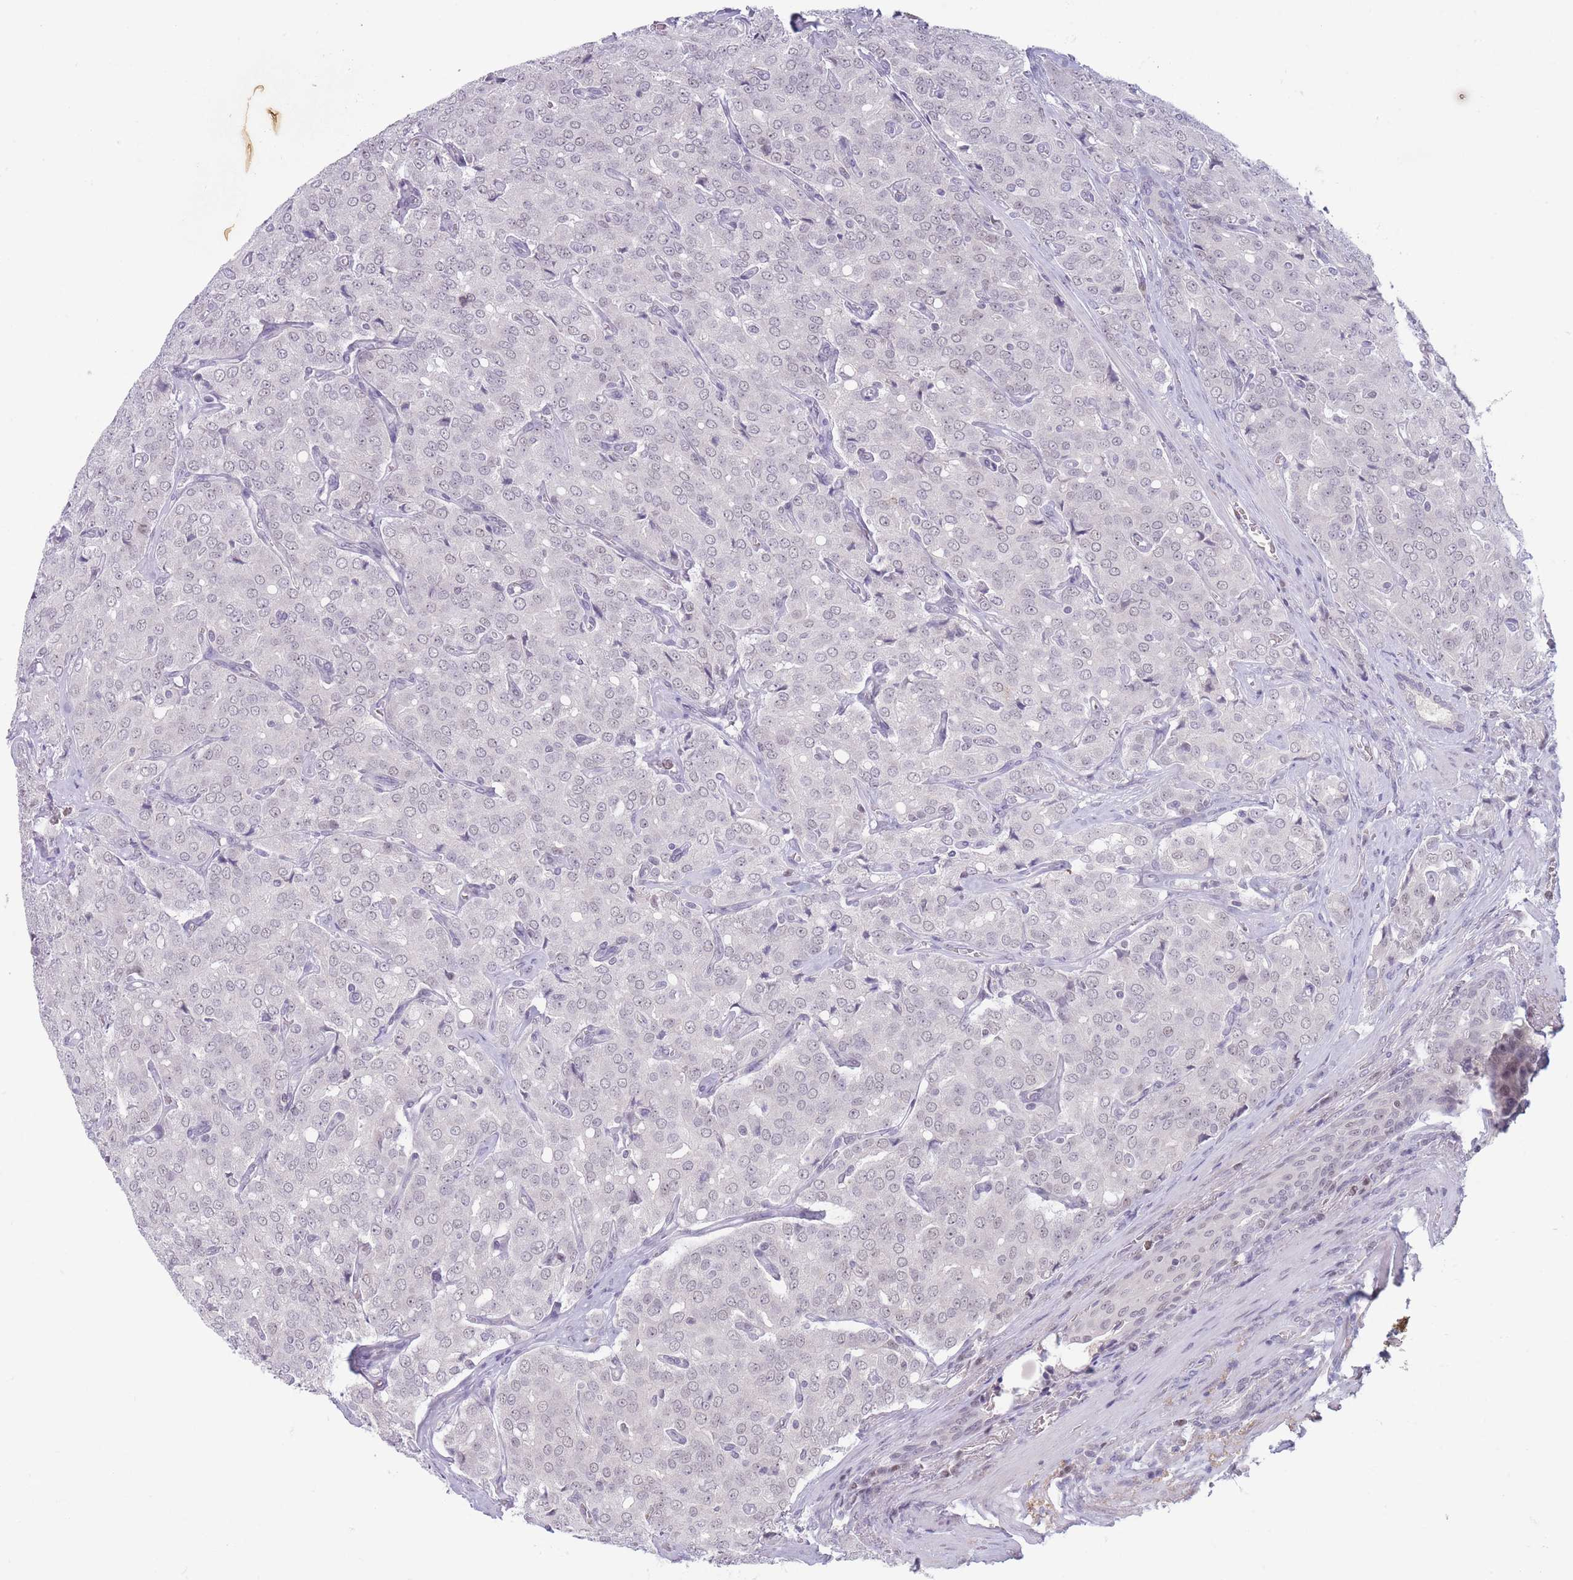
{"staining": {"intensity": "weak", "quantity": "<25%", "location": "nuclear"}, "tissue": "prostate cancer", "cell_type": "Tumor cells", "image_type": "cancer", "snomed": [{"axis": "morphology", "description": "Adenocarcinoma, High grade"}, {"axis": "topography", "description": "Prostate"}], "caption": "Image shows no significant protein expression in tumor cells of adenocarcinoma (high-grade) (prostate).", "gene": "ARID3B", "patient": {"sex": "male", "age": 68}}